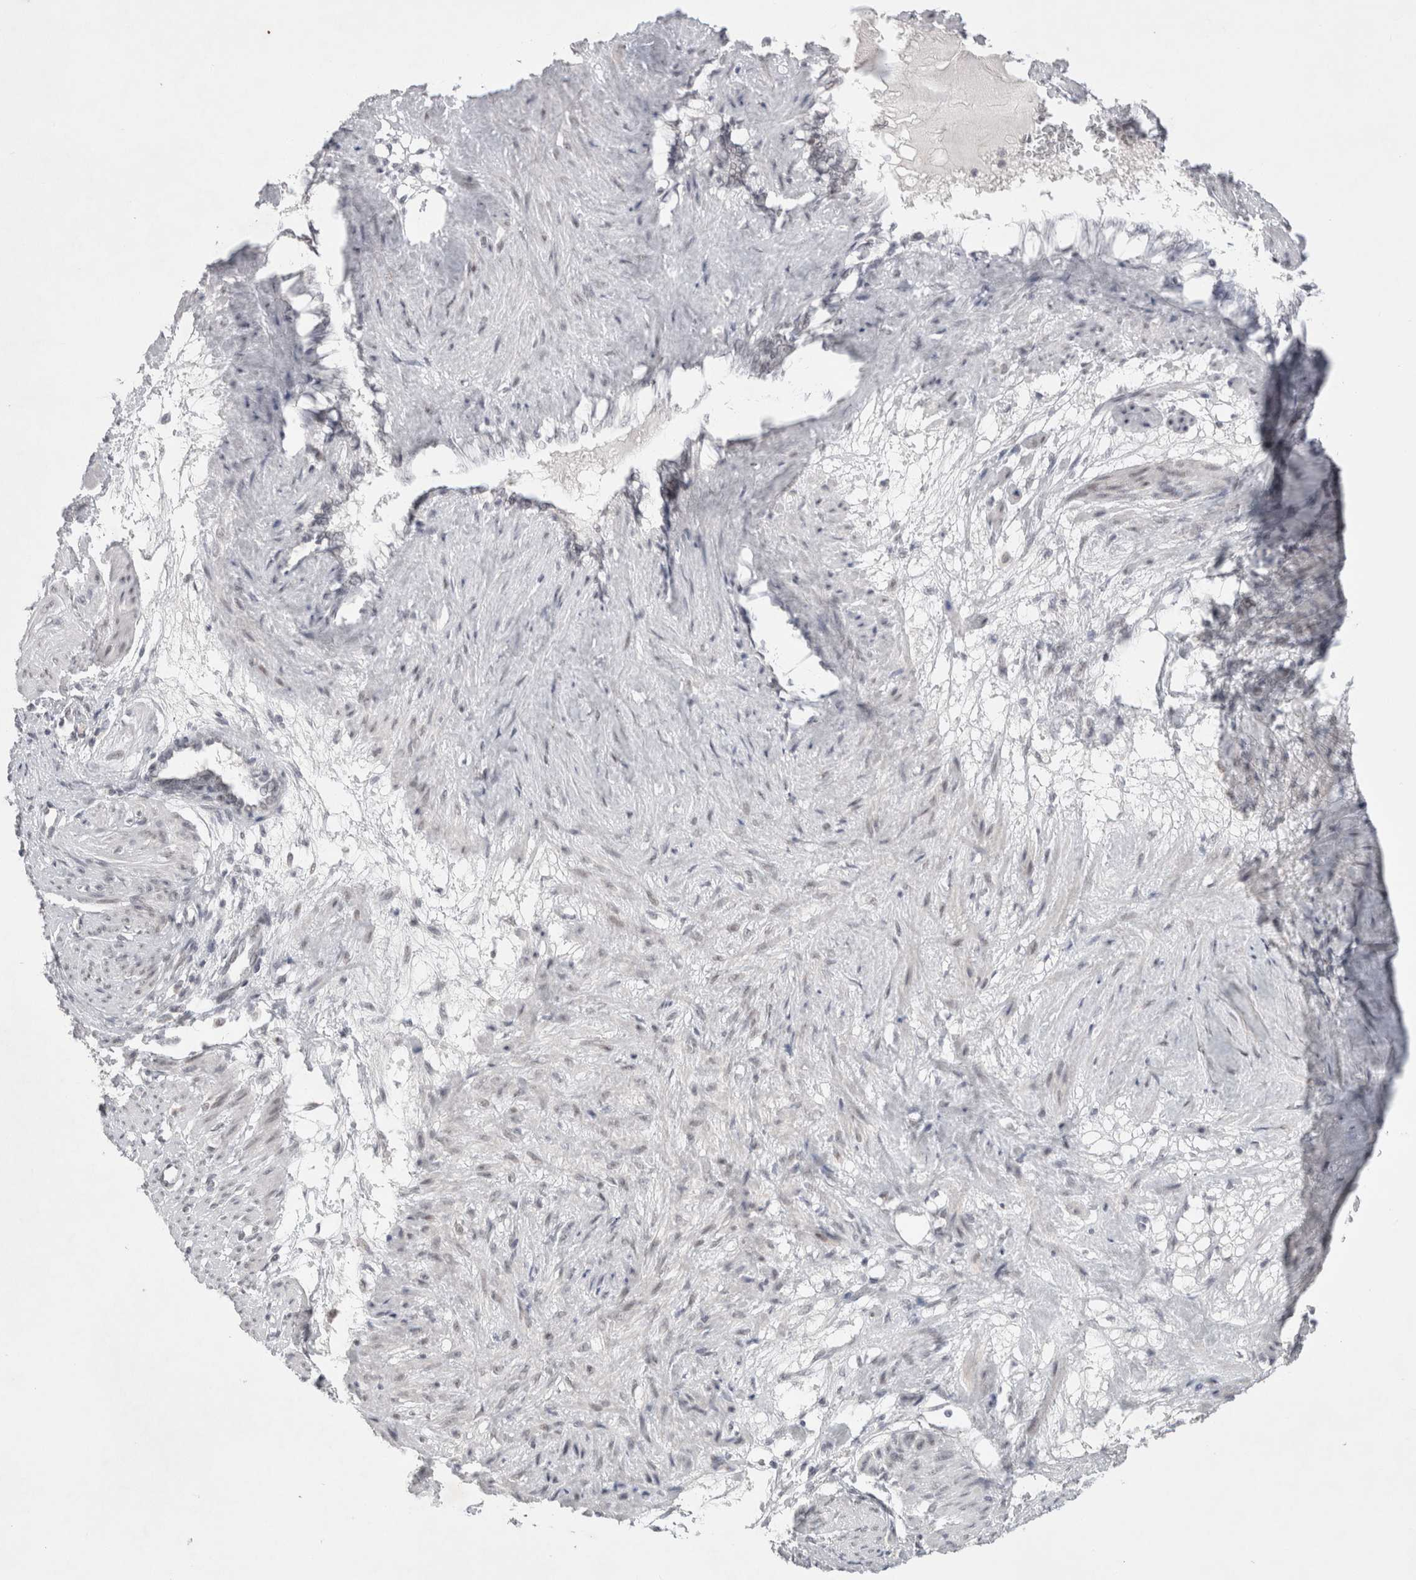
{"staining": {"intensity": "negative", "quantity": "none", "location": "none"}, "tissue": "smooth muscle", "cell_type": "Smooth muscle cells", "image_type": "normal", "snomed": [{"axis": "morphology", "description": "Normal tissue, NOS"}, {"axis": "topography", "description": "Endometrium"}], "caption": "Photomicrograph shows no significant protein expression in smooth muscle cells of normal smooth muscle.", "gene": "RECQL4", "patient": {"sex": "female", "age": 33}}